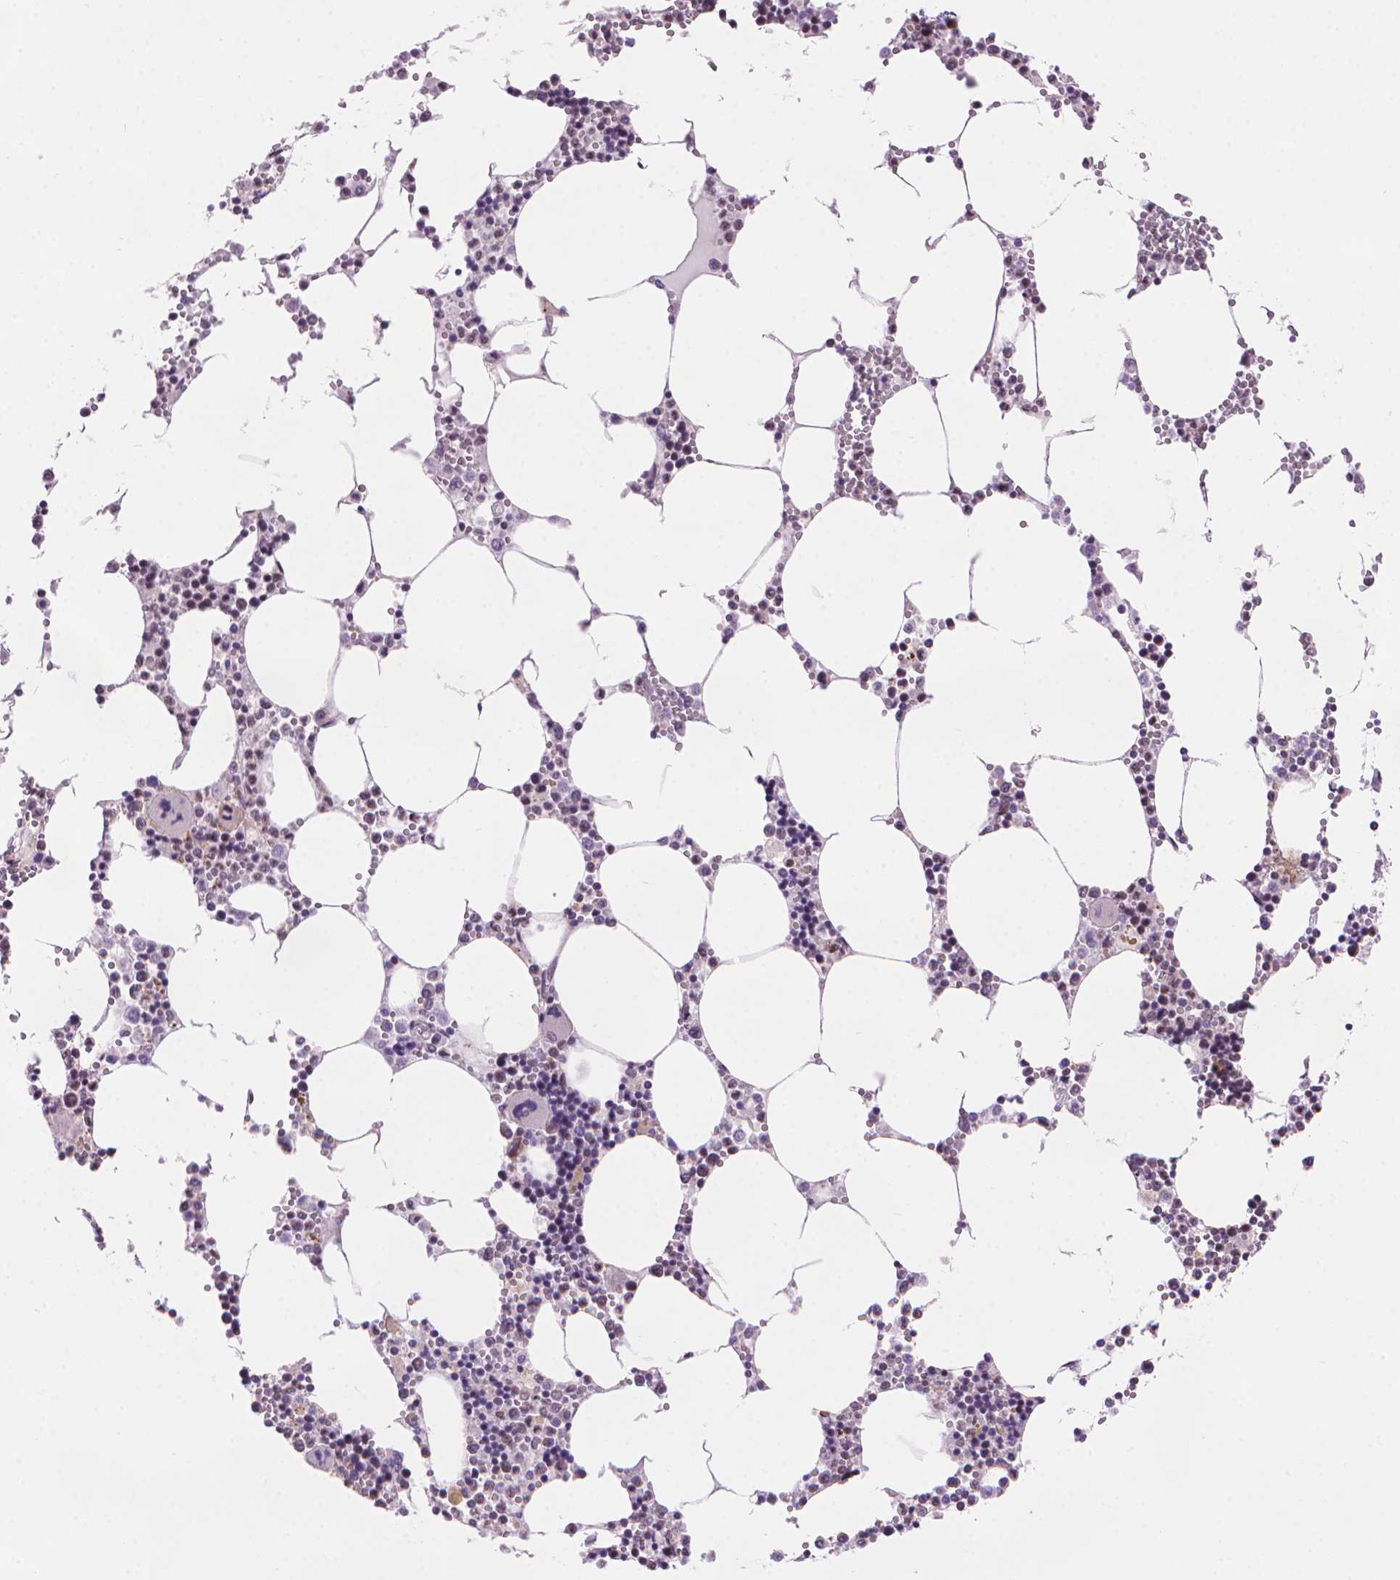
{"staining": {"intensity": "strong", "quantity": "<25%", "location": "nuclear"}, "tissue": "bone marrow", "cell_type": "Hematopoietic cells", "image_type": "normal", "snomed": [{"axis": "morphology", "description": "Normal tissue, NOS"}, {"axis": "topography", "description": "Bone marrow"}], "caption": "DAB immunohistochemical staining of benign bone marrow shows strong nuclear protein staining in about <25% of hematopoietic cells.", "gene": "UBN1", "patient": {"sex": "male", "age": 54}}